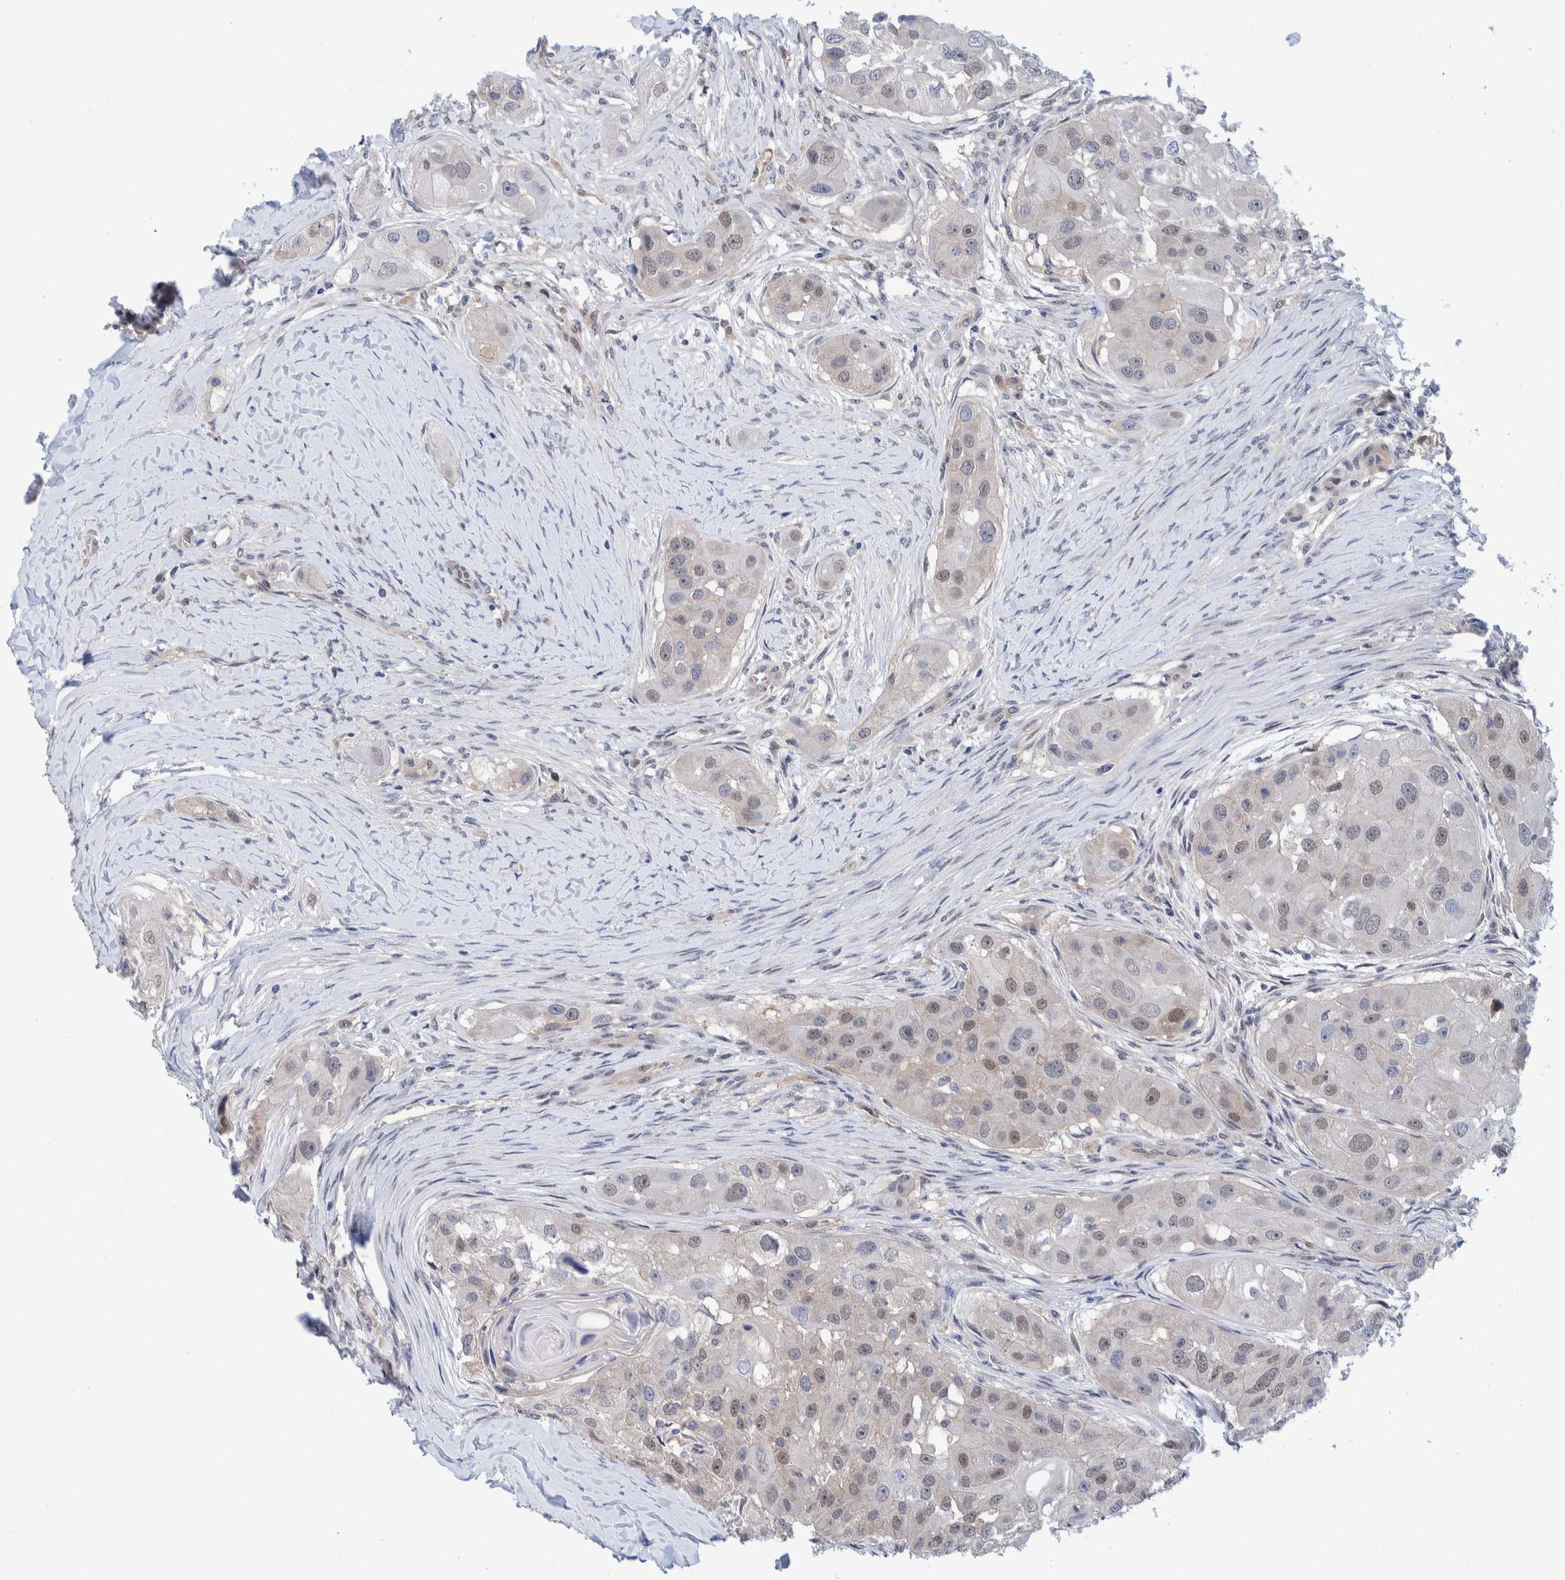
{"staining": {"intensity": "weak", "quantity": ">75%", "location": "nuclear"}, "tissue": "head and neck cancer", "cell_type": "Tumor cells", "image_type": "cancer", "snomed": [{"axis": "morphology", "description": "Normal tissue, NOS"}, {"axis": "morphology", "description": "Squamous cell carcinoma, NOS"}, {"axis": "topography", "description": "Skeletal muscle"}, {"axis": "topography", "description": "Head-Neck"}], "caption": "The micrograph demonstrates a brown stain indicating the presence of a protein in the nuclear of tumor cells in head and neck squamous cell carcinoma.", "gene": "PFAS", "patient": {"sex": "male", "age": 51}}